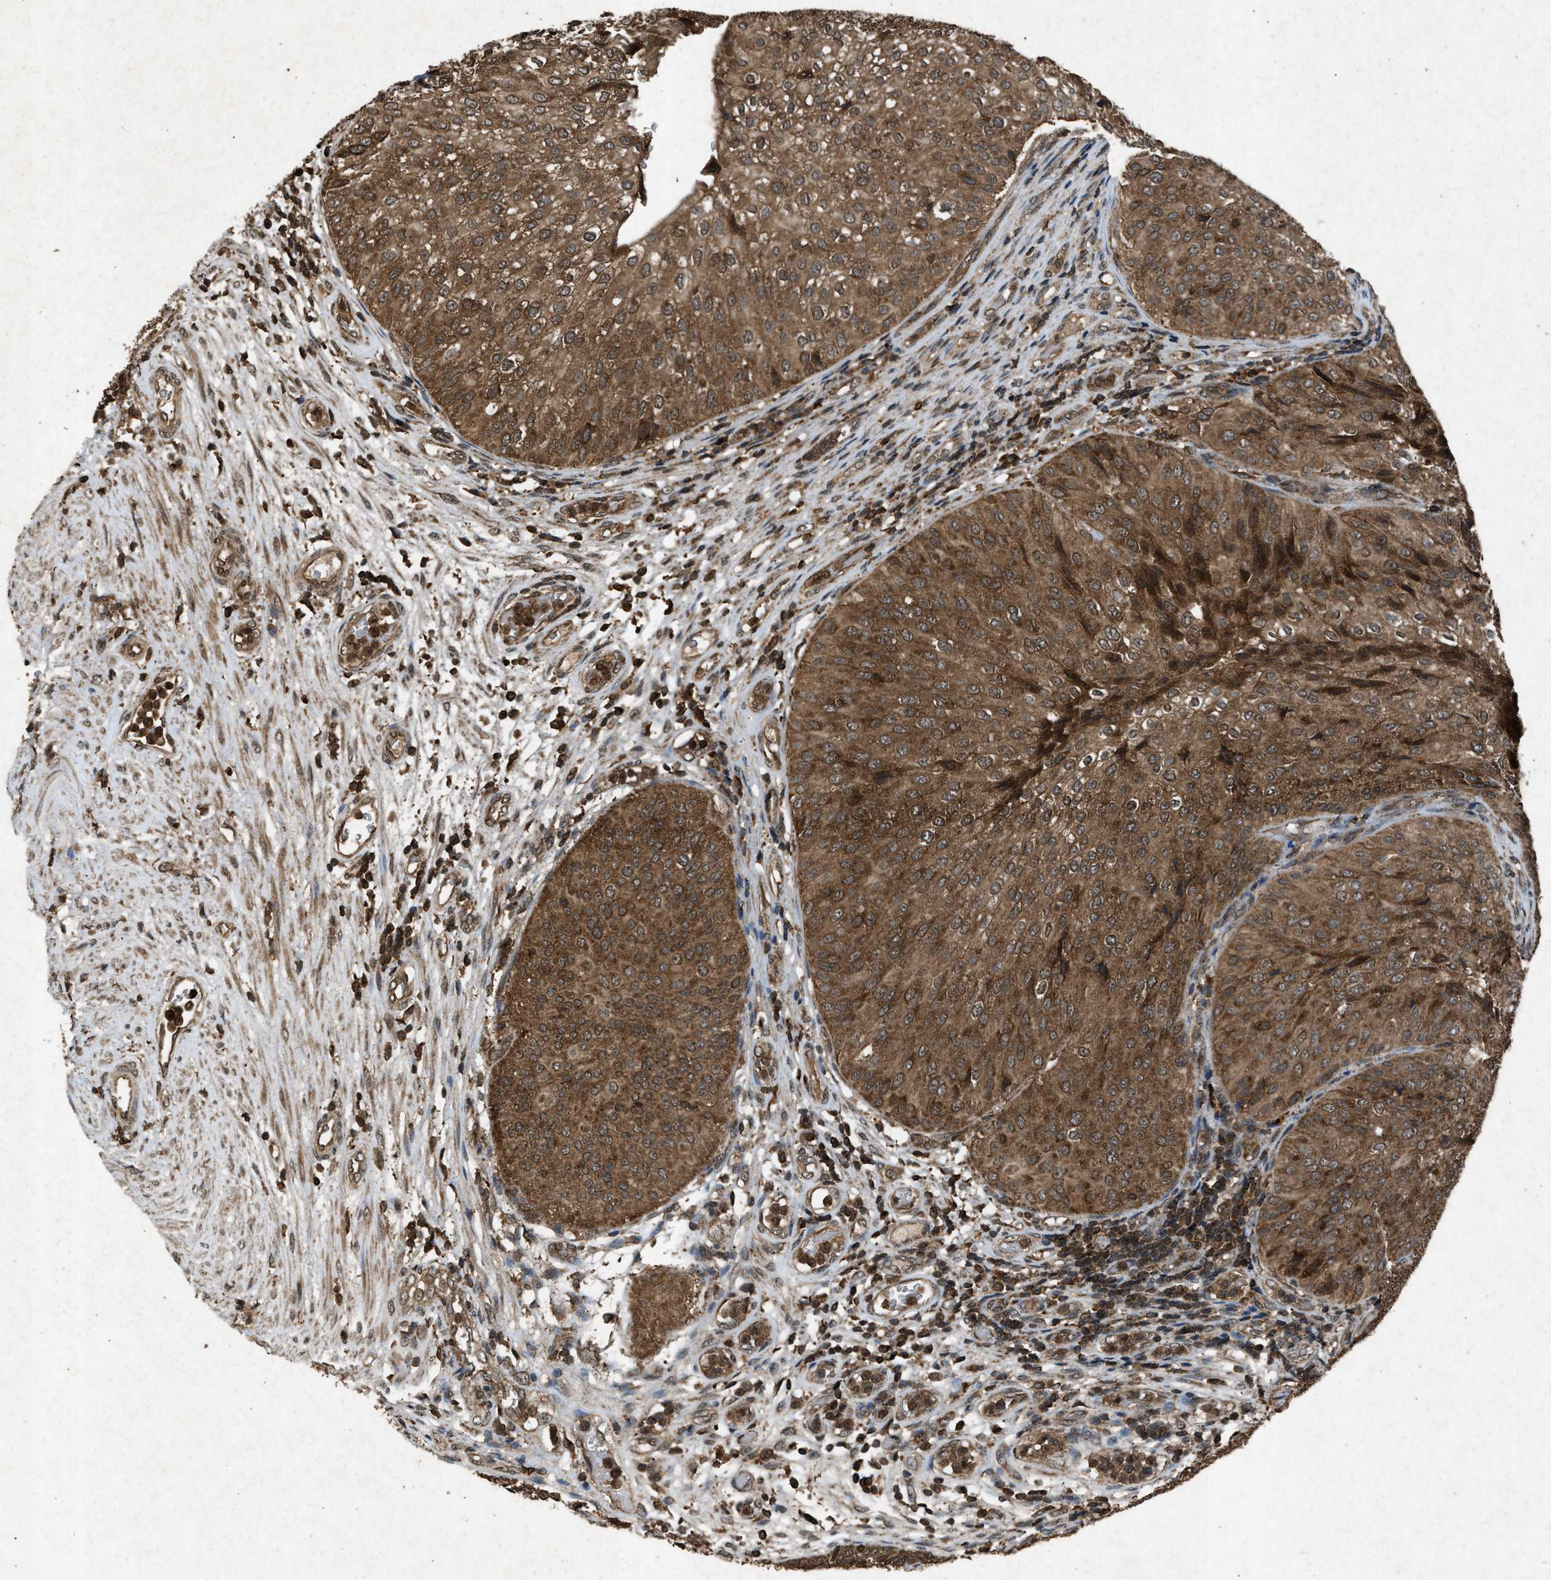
{"staining": {"intensity": "moderate", "quantity": ">75%", "location": "cytoplasmic/membranous"}, "tissue": "urothelial cancer", "cell_type": "Tumor cells", "image_type": "cancer", "snomed": [{"axis": "morphology", "description": "Urothelial carcinoma, Low grade"}, {"axis": "topography", "description": "Urinary bladder"}], "caption": "High-power microscopy captured an immunohistochemistry histopathology image of urothelial cancer, revealing moderate cytoplasmic/membranous positivity in about >75% of tumor cells.", "gene": "OAS1", "patient": {"sex": "male", "age": 67}}